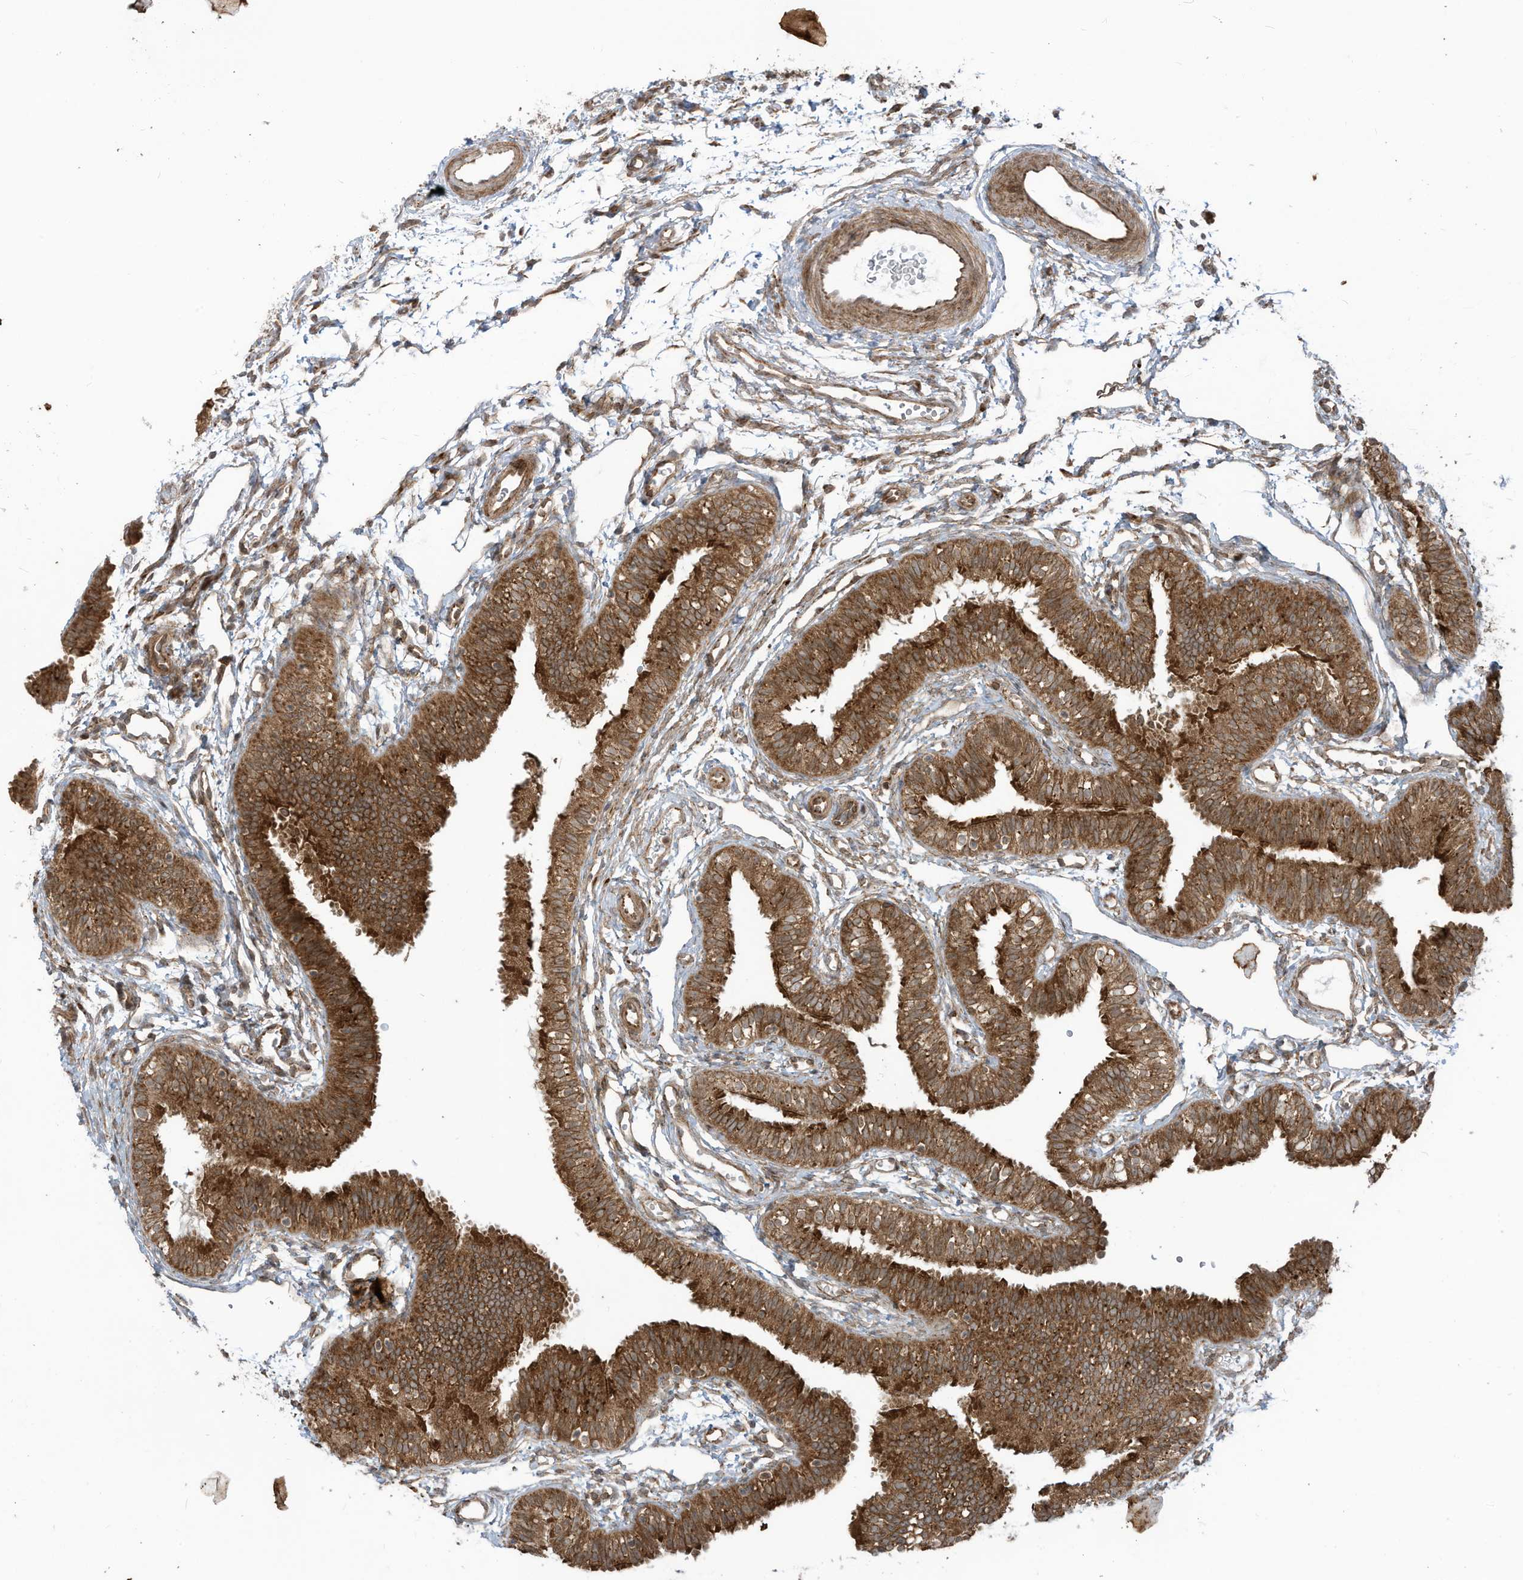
{"staining": {"intensity": "strong", "quantity": ">75%", "location": "cytoplasmic/membranous"}, "tissue": "fallopian tube", "cell_type": "Glandular cells", "image_type": "normal", "snomed": [{"axis": "morphology", "description": "Normal tissue, NOS"}, {"axis": "topography", "description": "Fallopian tube"}], "caption": "Immunohistochemical staining of normal human fallopian tube demonstrates high levels of strong cytoplasmic/membranous staining in approximately >75% of glandular cells. Nuclei are stained in blue.", "gene": "TRIM67", "patient": {"sex": "female", "age": 35}}